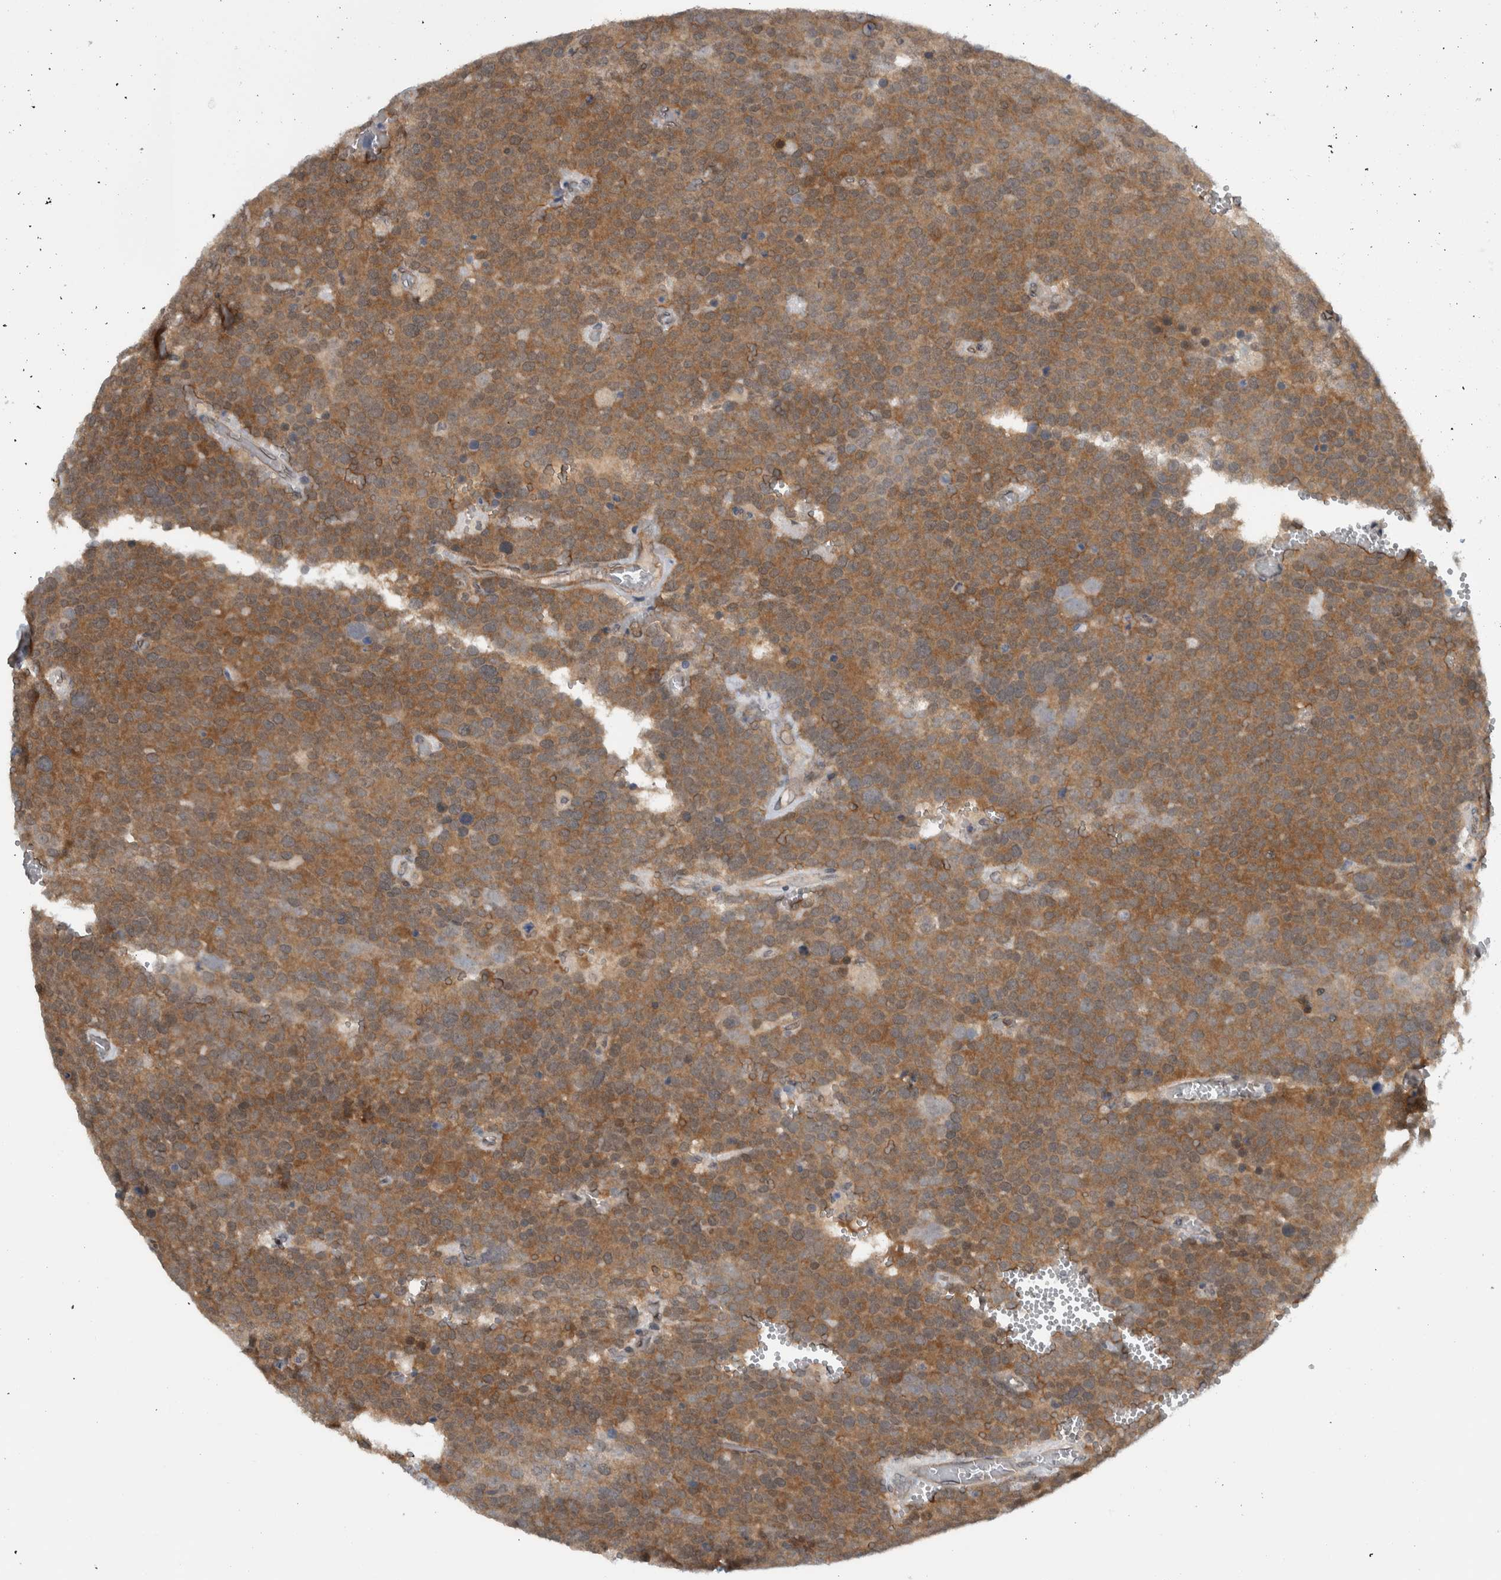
{"staining": {"intensity": "moderate", "quantity": ">75%", "location": "cytoplasmic/membranous"}, "tissue": "testis cancer", "cell_type": "Tumor cells", "image_type": "cancer", "snomed": [{"axis": "morphology", "description": "Normal tissue, NOS"}, {"axis": "morphology", "description": "Seminoma, NOS"}, {"axis": "topography", "description": "Testis"}], "caption": "Protein staining reveals moderate cytoplasmic/membranous positivity in about >75% of tumor cells in testis cancer (seminoma).", "gene": "CCDC43", "patient": {"sex": "male", "age": 71}}